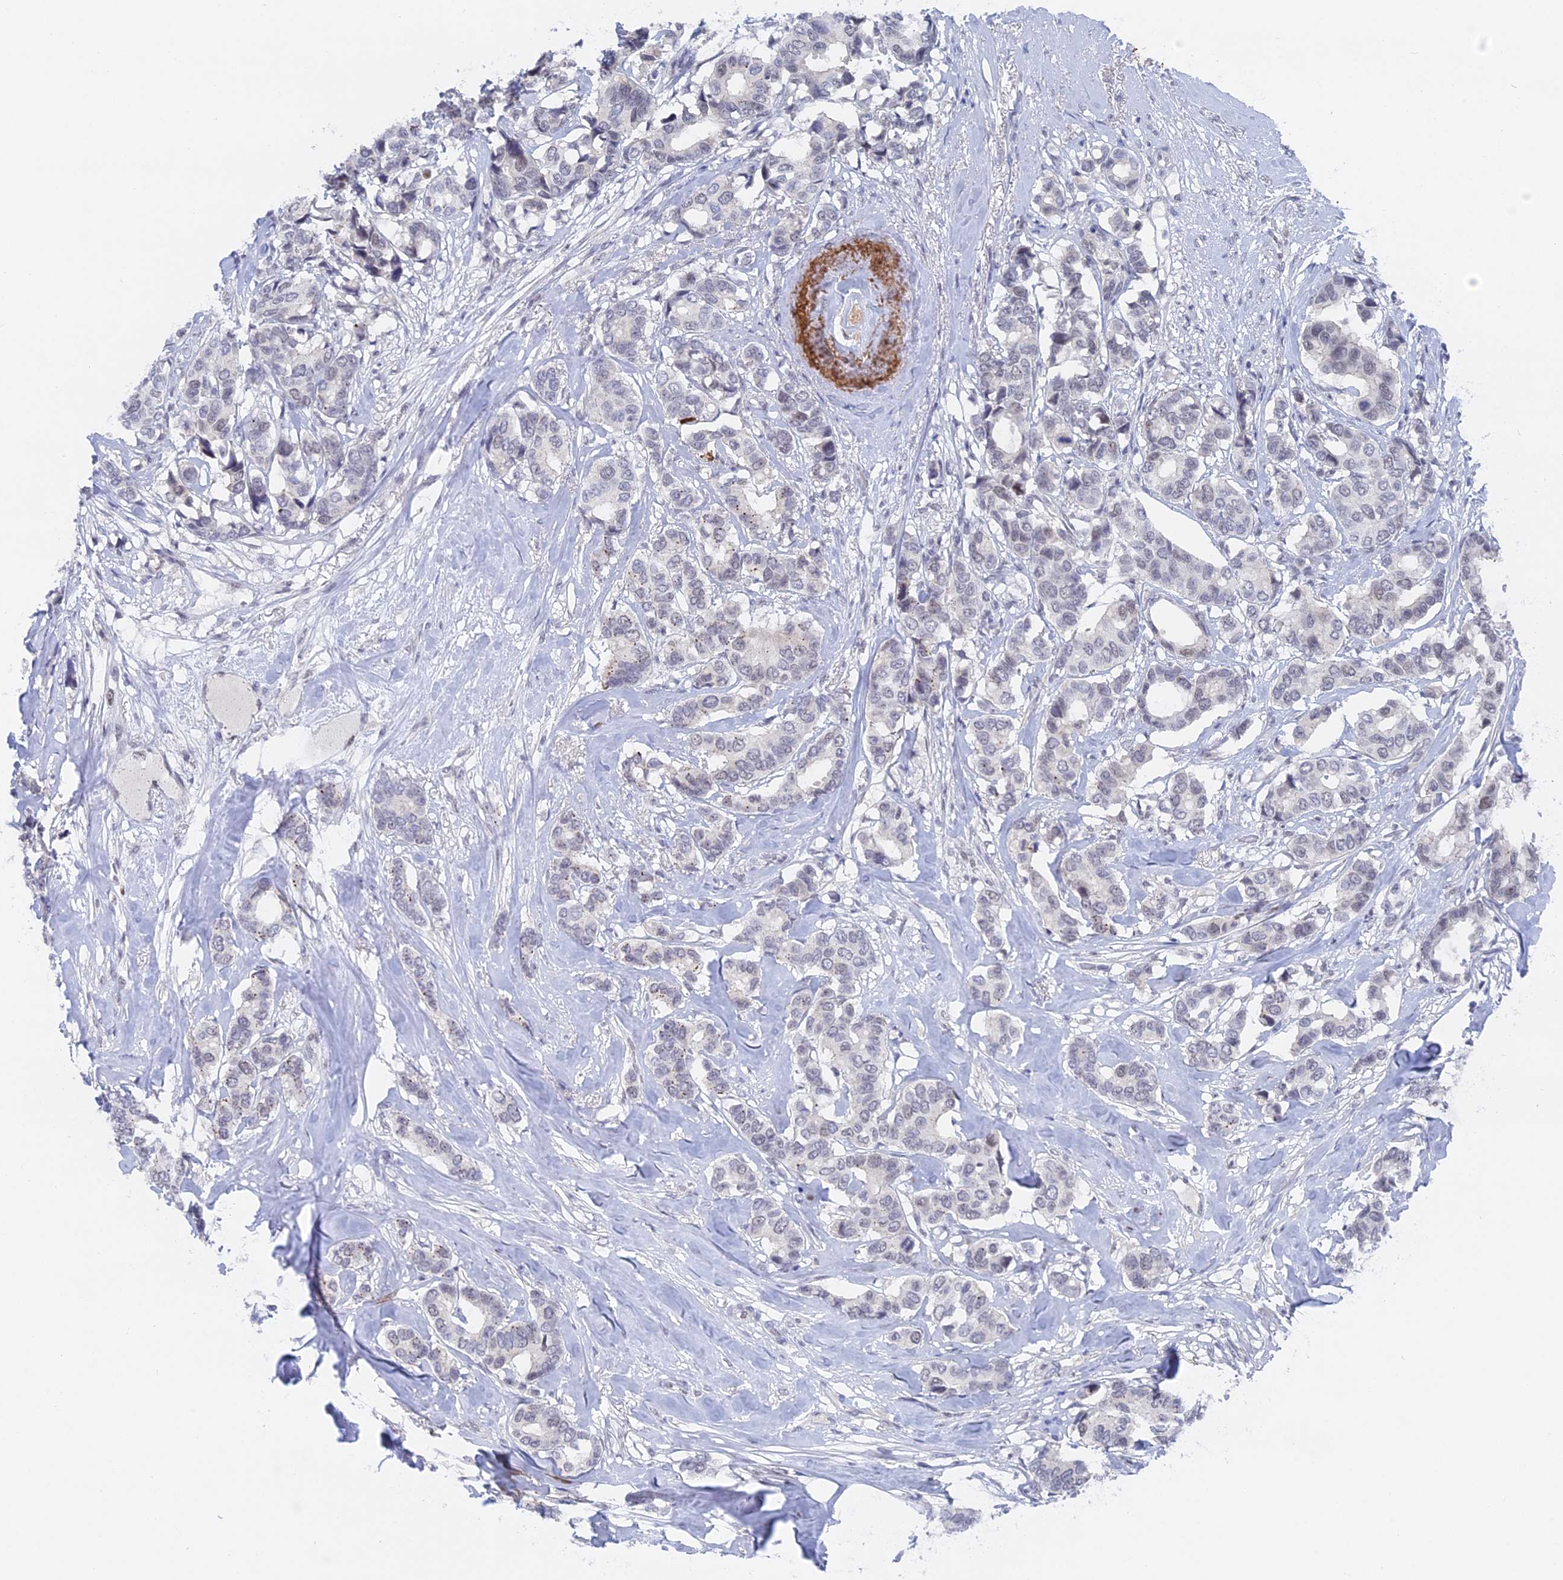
{"staining": {"intensity": "weak", "quantity": "<25%", "location": "nuclear"}, "tissue": "breast cancer", "cell_type": "Tumor cells", "image_type": "cancer", "snomed": [{"axis": "morphology", "description": "Duct carcinoma"}, {"axis": "topography", "description": "Breast"}], "caption": "Tumor cells show no significant expression in breast cancer.", "gene": "BRD2", "patient": {"sex": "female", "age": 87}}